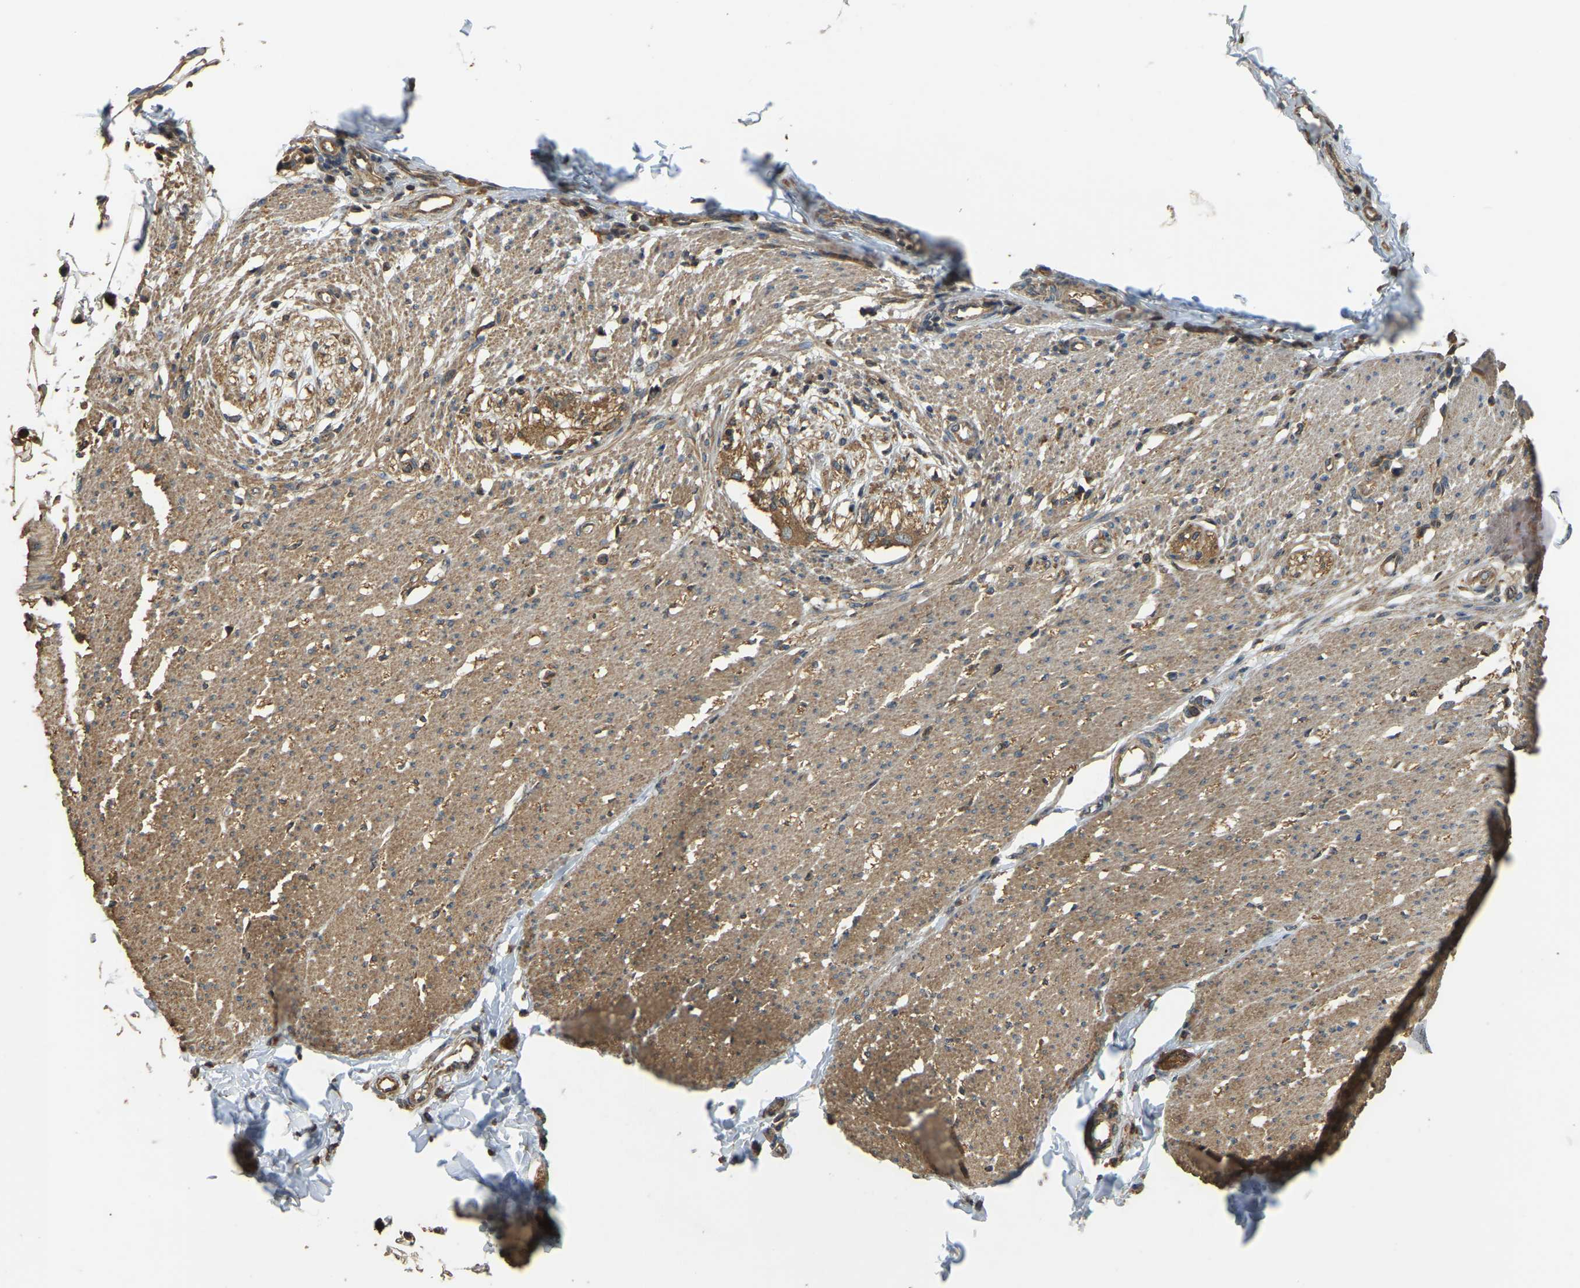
{"staining": {"intensity": "moderate", "quantity": ">75%", "location": "cytoplasmic/membranous"}, "tissue": "smooth muscle", "cell_type": "Smooth muscle cells", "image_type": "normal", "snomed": [{"axis": "morphology", "description": "Normal tissue, NOS"}, {"axis": "morphology", "description": "Adenocarcinoma, NOS"}, {"axis": "topography", "description": "Colon"}, {"axis": "topography", "description": "Peripheral nerve tissue"}], "caption": "Immunohistochemistry (DAB (3,3'-diaminobenzidine)) staining of unremarkable human smooth muscle demonstrates moderate cytoplasmic/membranous protein expression in about >75% of smooth muscle cells.", "gene": "GNG2", "patient": {"sex": "male", "age": 14}}